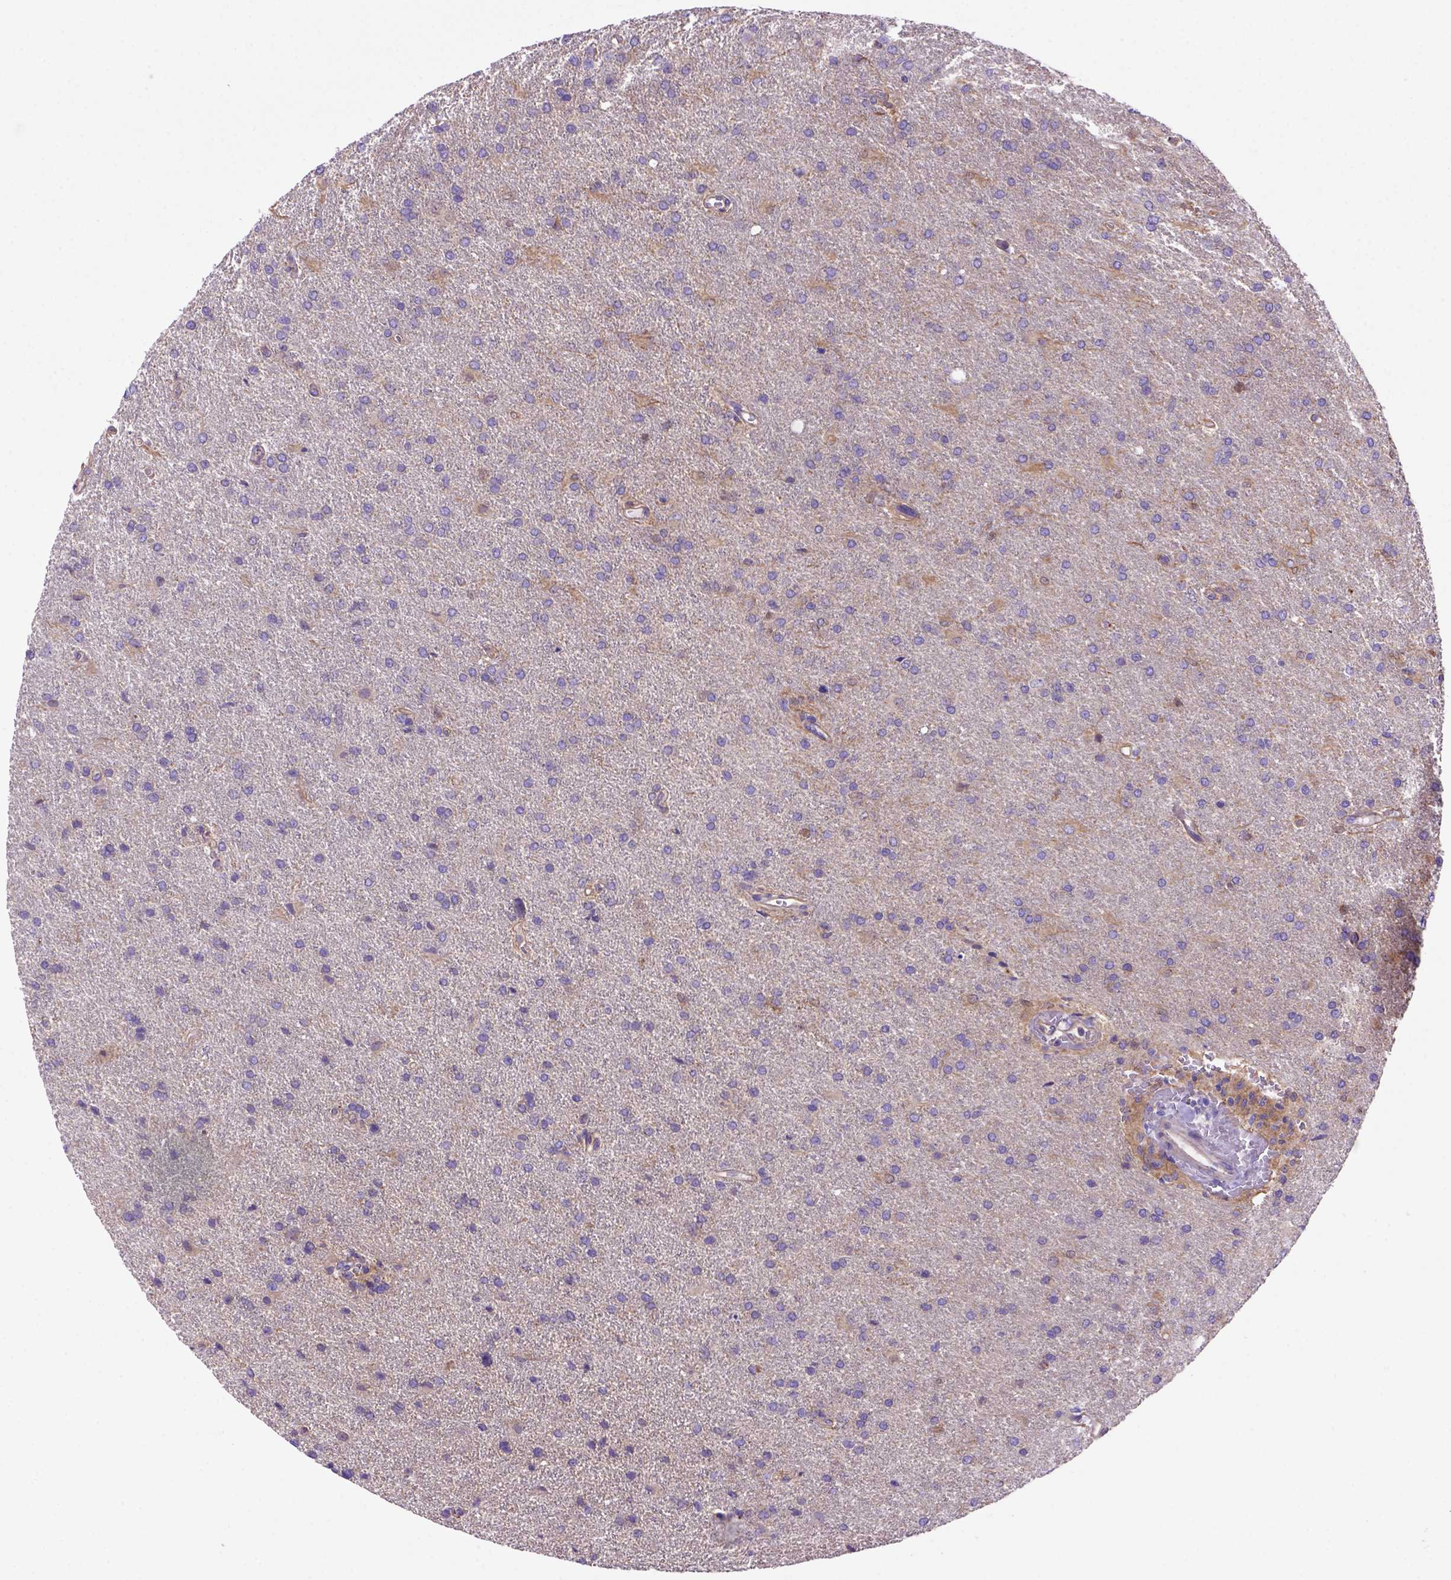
{"staining": {"intensity": "weak", "quantity": "<25%", "location": "cytoplasmic/membranous"}, "tissue": "glioma", "cell_type": "Tumor cells", "image_type": "cancer", "snomed": [{"axis": "morphology", "description": "Glioma, malignant, High grade"}, {"axis": "topography", "description": "Brain"}], "caption": "An immunohistochemistry photomicrograph of malignant high-grade glioma is shown. There is no staining in tumor cells of malignant high-grade glioma.", "gene": "PEX12", "patient": {"sex": "male", "age": 68}}